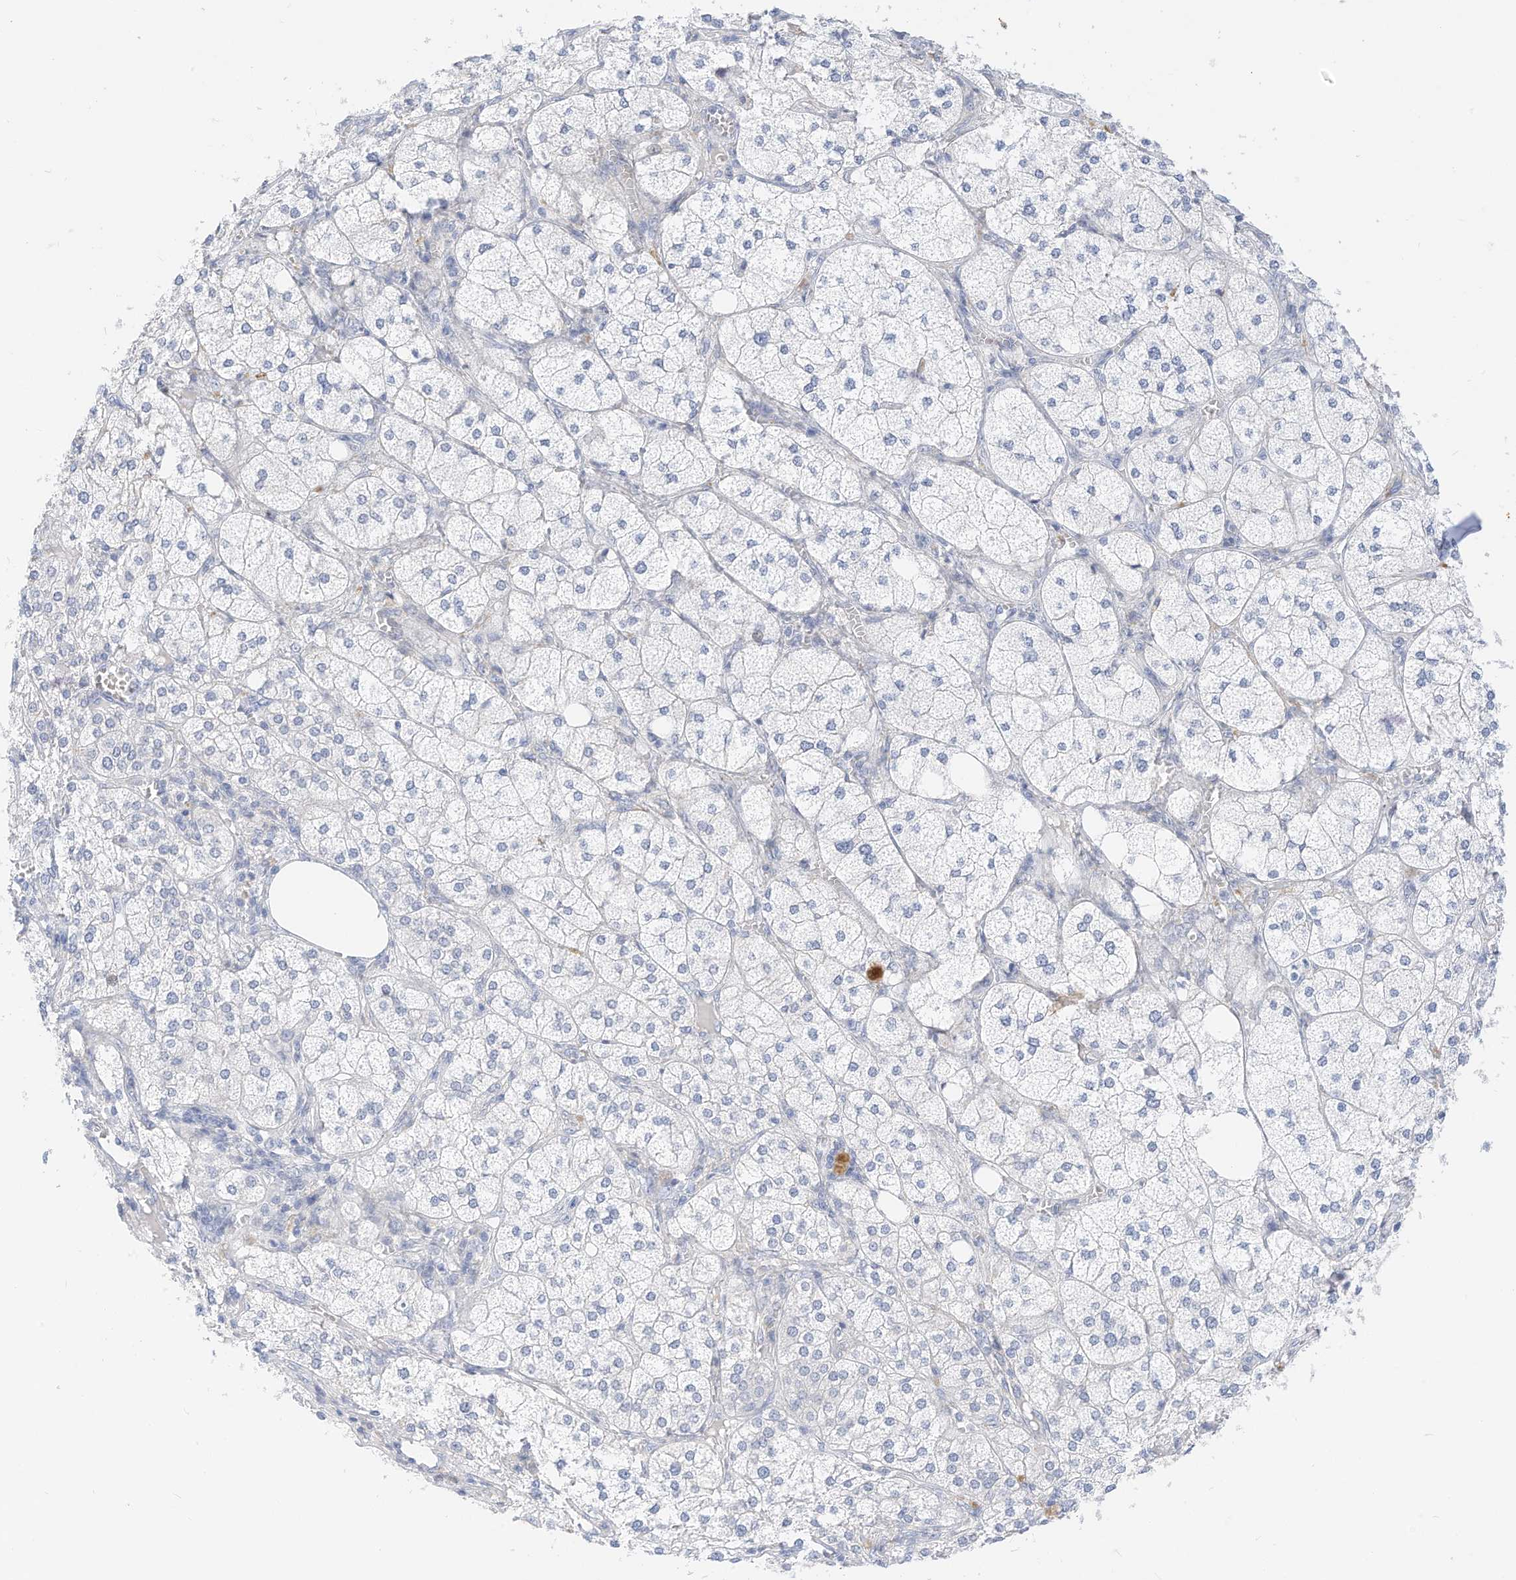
{"staining": {"intensity": "negative", "quantity": "none", "location": "none"}, "tissue": "adrenal gland", "cell_type": "Glandular cells", "image_type": "normal", "snomed": [{"axis": "morphology", "description": "Normal tissue, NOS"}, {"axis": "topography", "description": "Adrenal gland"}], "caption": "A high-resolution image shows IHC staining of benign adrenal gland, which shows no significant expression in glandular cells.", "gene": "SPOCD1", "patient": {"sex": "female", "age": 61}}